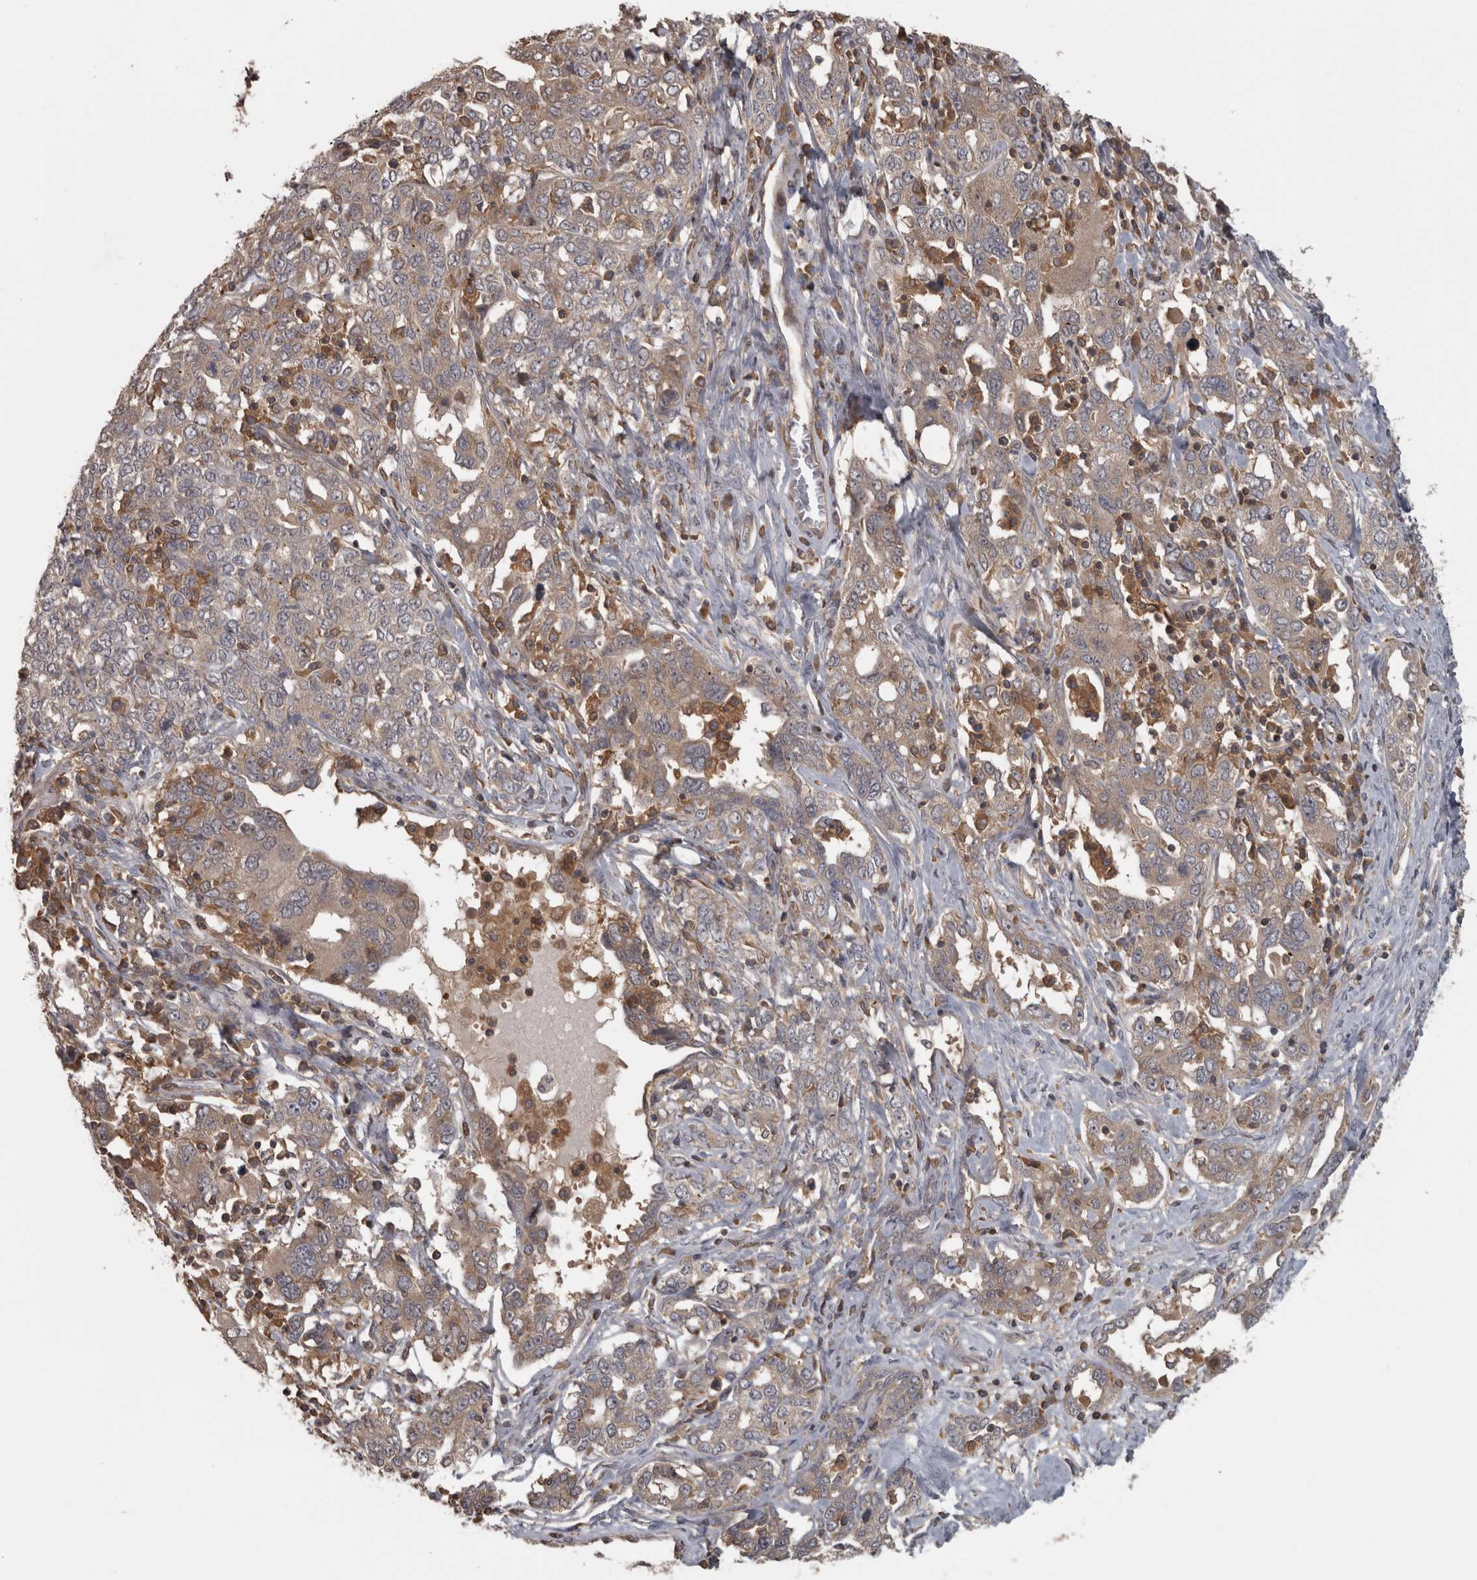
{"staining": {"intensity": "weak", "quantity": "25%-75%", "location": "cytoplasmic/membranous"}, "tissue": "ovarian cancer", "cell_type": "Tumor cells", "image_type": "cancer", "snomed": [{"axis": "morphology", "description": "Carcinoma, endometroid"}, {"axis": "topography", "description": "Ovary"}], "caption": "Immunohistochemical staining of human ovarian cancer demonstrates low levels of weak cytoplasmic/membranous protein expression in approximately 25%-75% of tumor cells.", "gene": "MICU3", "patient": {"sex": "female", "age": 62}}